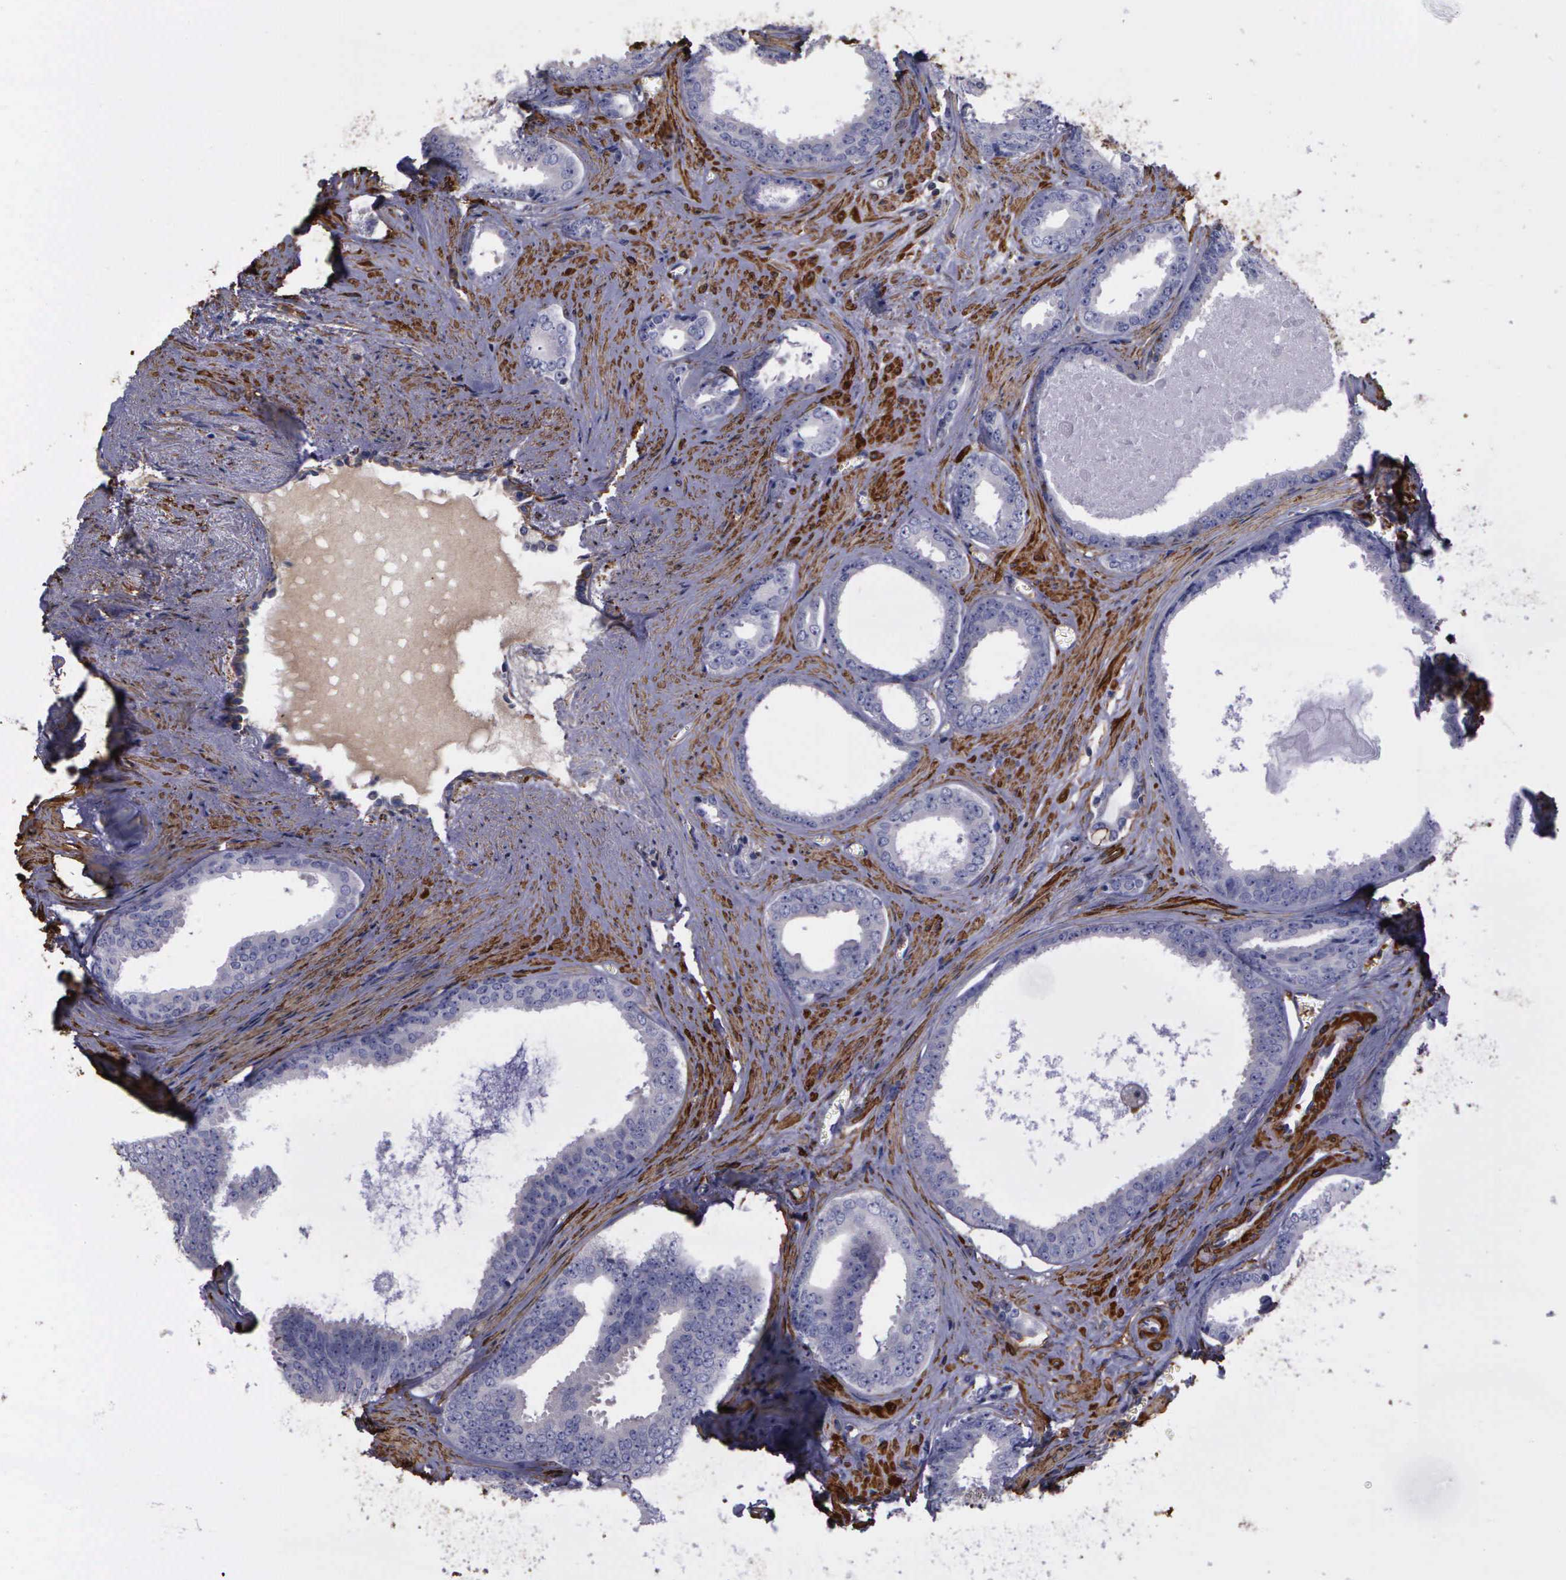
{"staining": {"intensity": "negative", "quantity": "none", "location": "none"}, "tissue": "prostate cancer", "cell_type": "Tumor cells", "image_type": "cancer", "snomed": [{"axis": "morphology", "description": "Adenocarcinoma, Medium grade"}, {"axis": "topography", "description": "Prostate"}], "caption": "Prostate cancer (medium-grade adenocarcinoma) stained for a protein using immunohistochemistry (IHC) demonstrates no expression tumor cells.", "gene": "FLNA", "patient": {"sex": "male", "age": 79}}